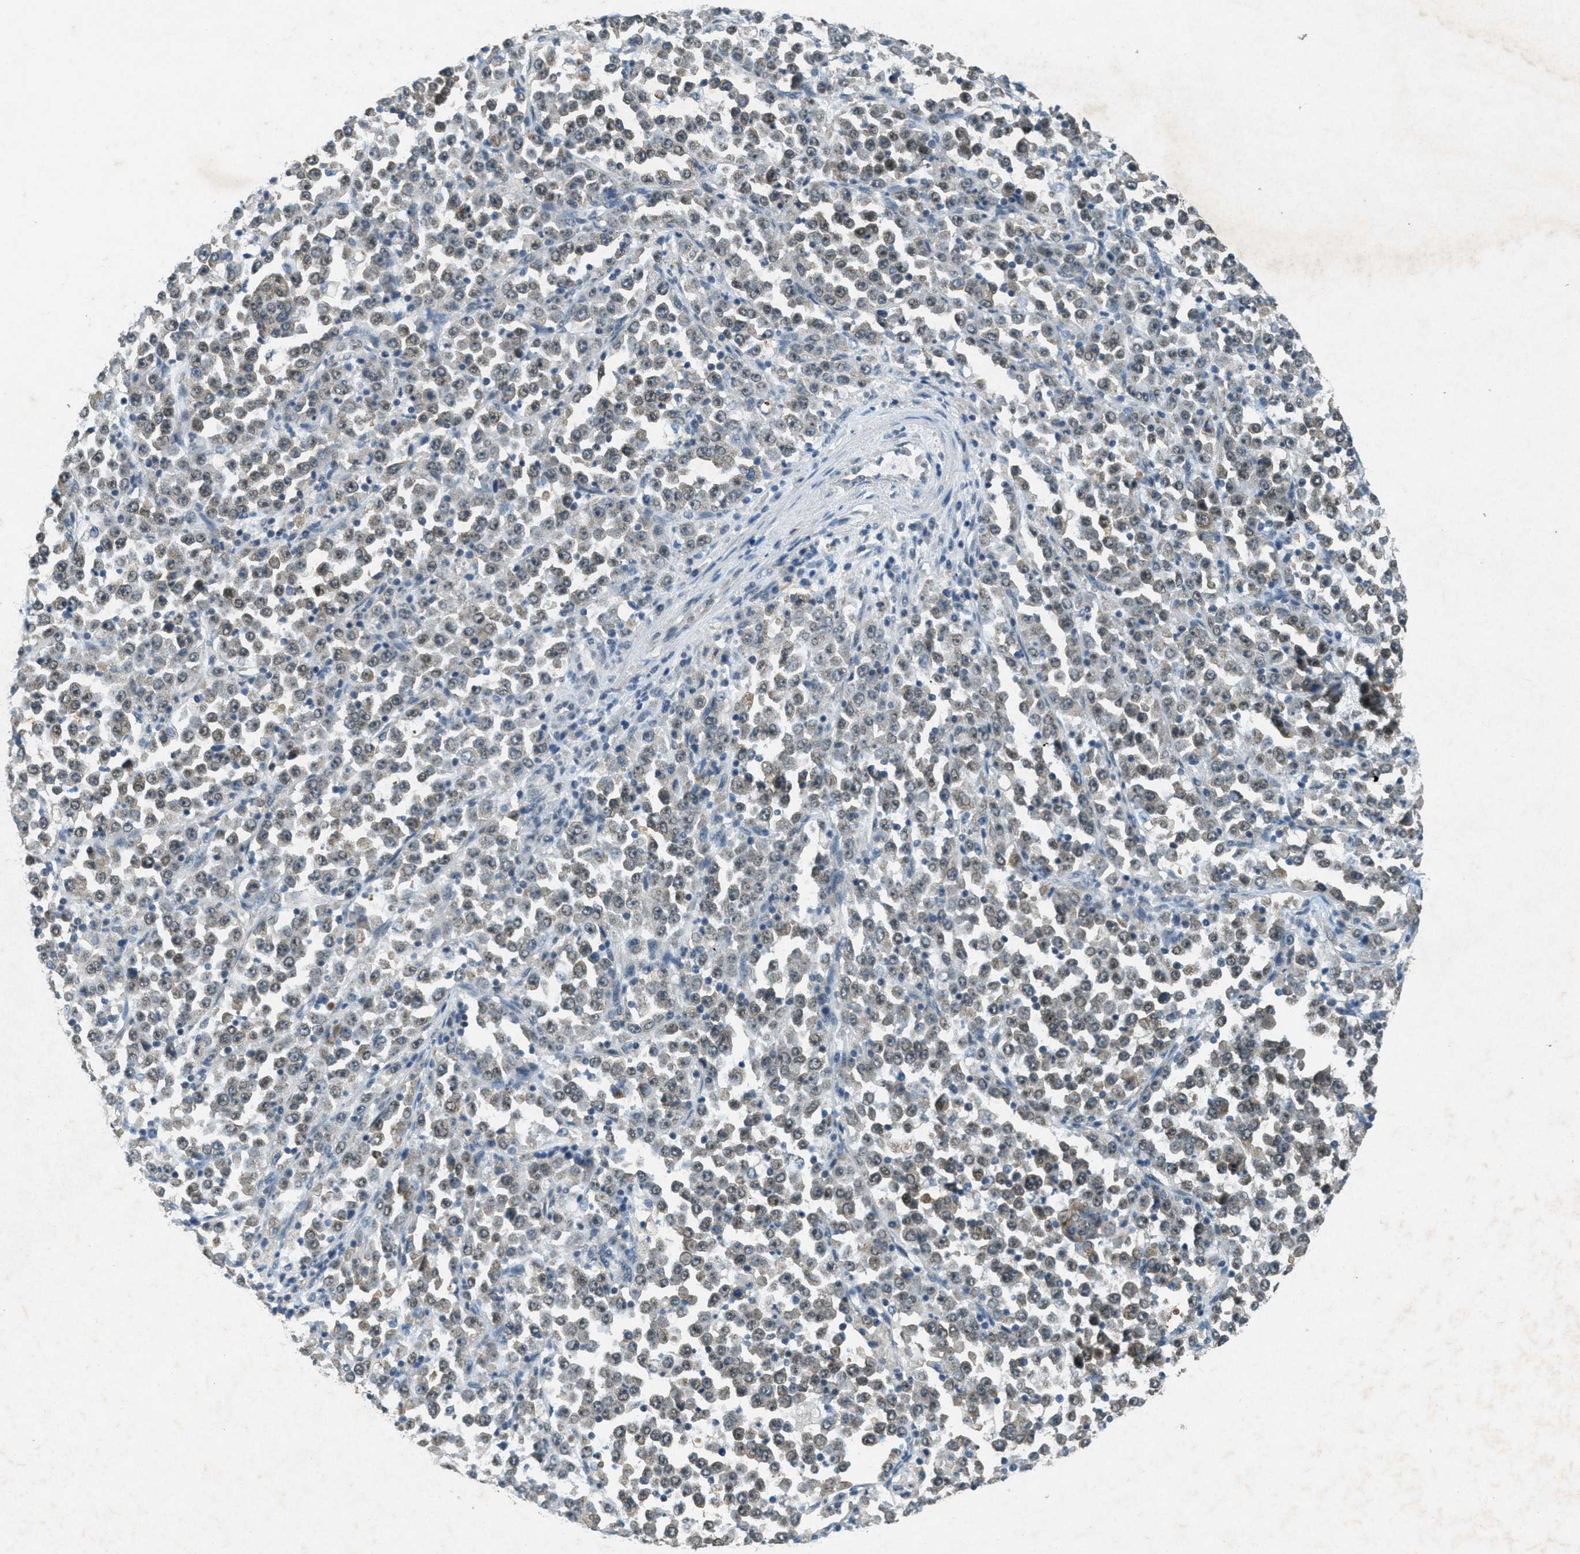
{"staining": {"intensity": "weak", "quantity": "25%-75%", "location": "nuclear"}, "tissue": "stomach cancer", "cell_type": "Tumor cells", "image_type": "cancer", "snomed": [{"axis": "morphology", "description": "Normal tissue, NOS"}, {"axis": "morphology", "description": "Adenocarcinoma, NOS"}, {"axis": "topography", "description": "Stomach, upper"}, {"axis": "topography", "description": "Stomach"}], "caption": "This image reveals stomach cancer (adenocarcinoma) stained with immunohistochemistry to label a protein in brown. The nuclear of tumor cells show weak positivity for the protein. Nuclei are counter-stained blue.", "gene": "TCF20", "patient": {"sex": "male", "age": 59}}